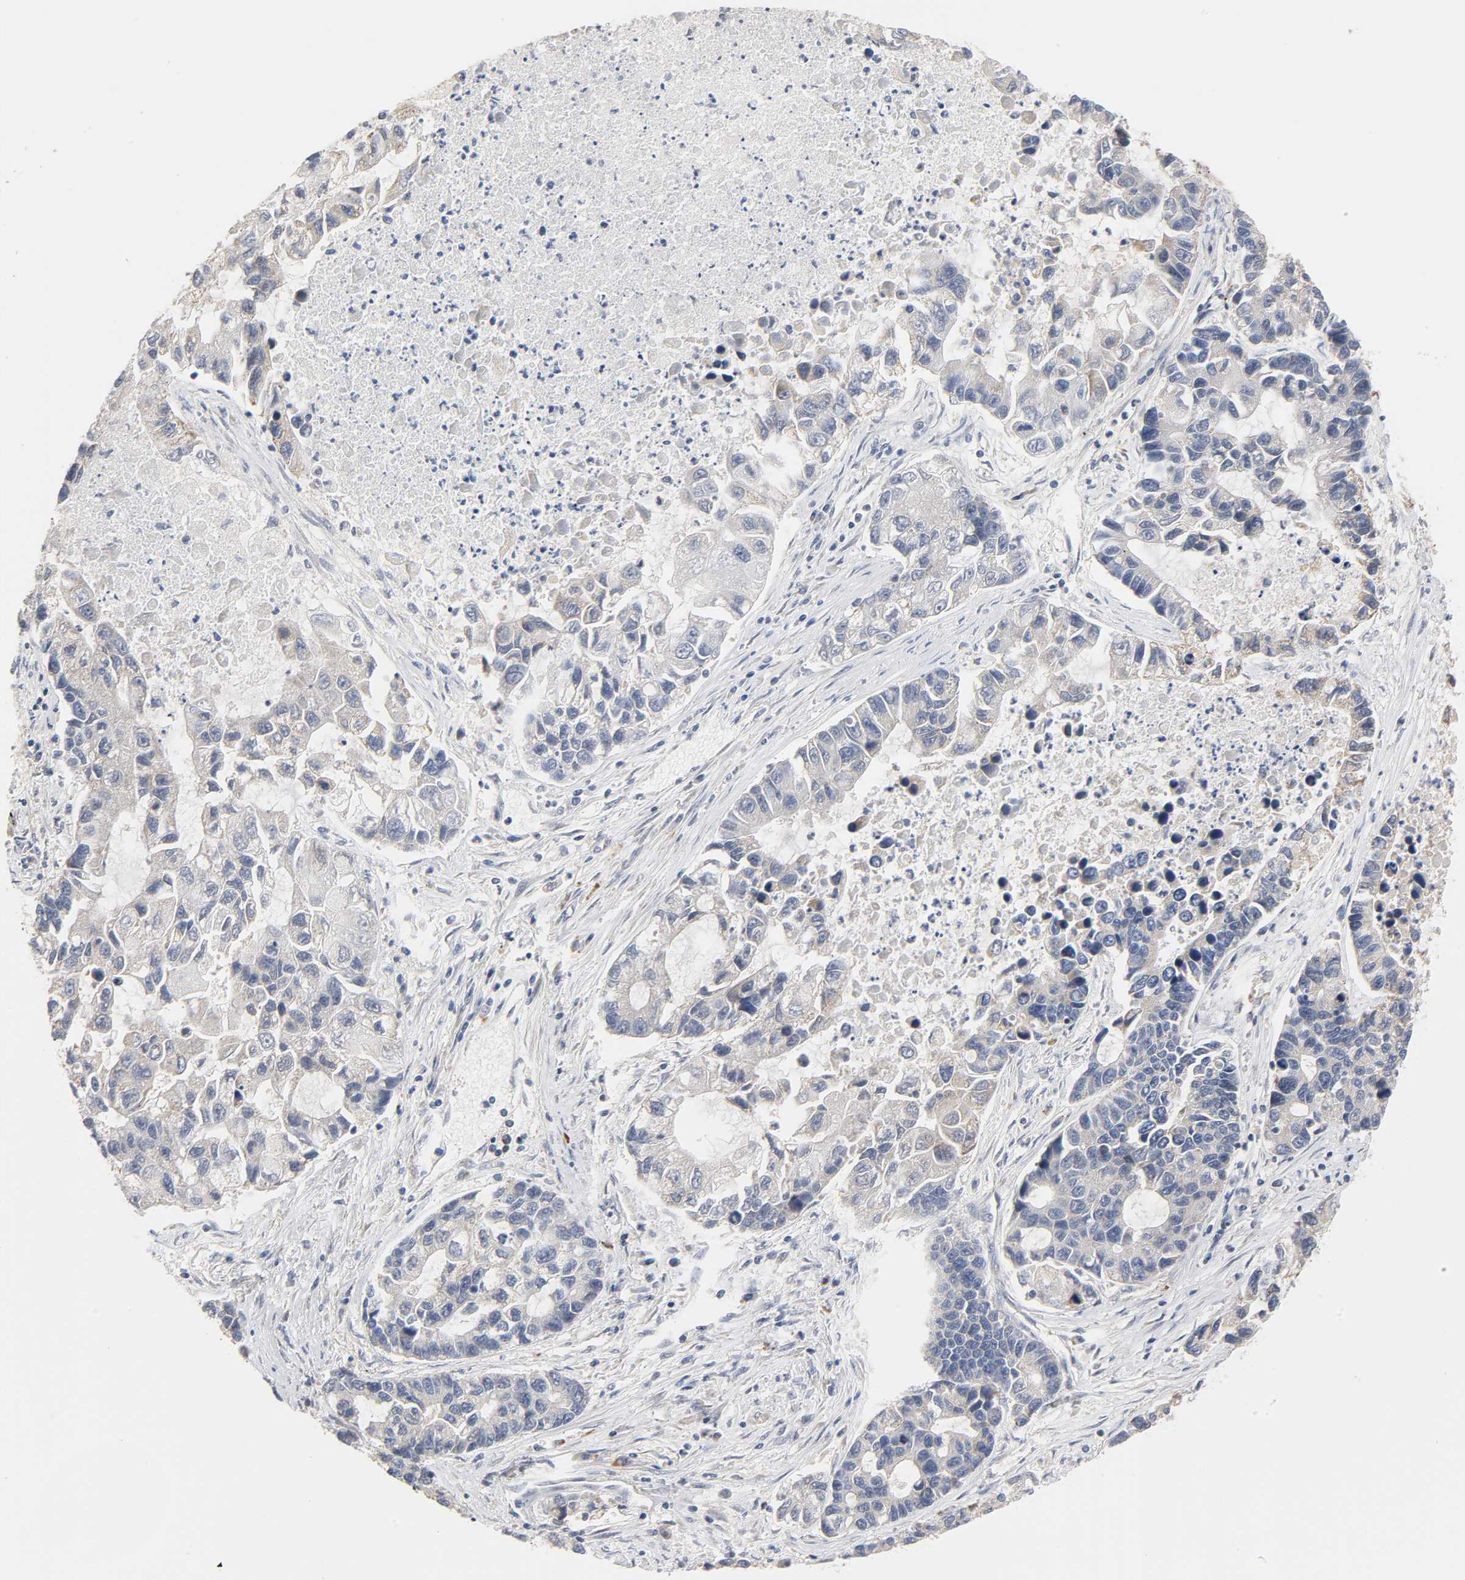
{"staining": {"intensity": "weak", "quantity": "<25%", "location": "cytoplasmic/membranous"}, "tissue": "lung cancer", "cell_type": "Tumor cells", "image_type": "cancer", "snomed": [{"axis": "morphology", "description": "Adenocarcinoma, NOS"}, {"axis": "topography", "description": "Lung"}], "caption": "Immunohistochemistry of human lung cancer reveals no staining in tumor cells.", "gene": "GSTZ1", "patient": {"sex": "female", "age": 51}}